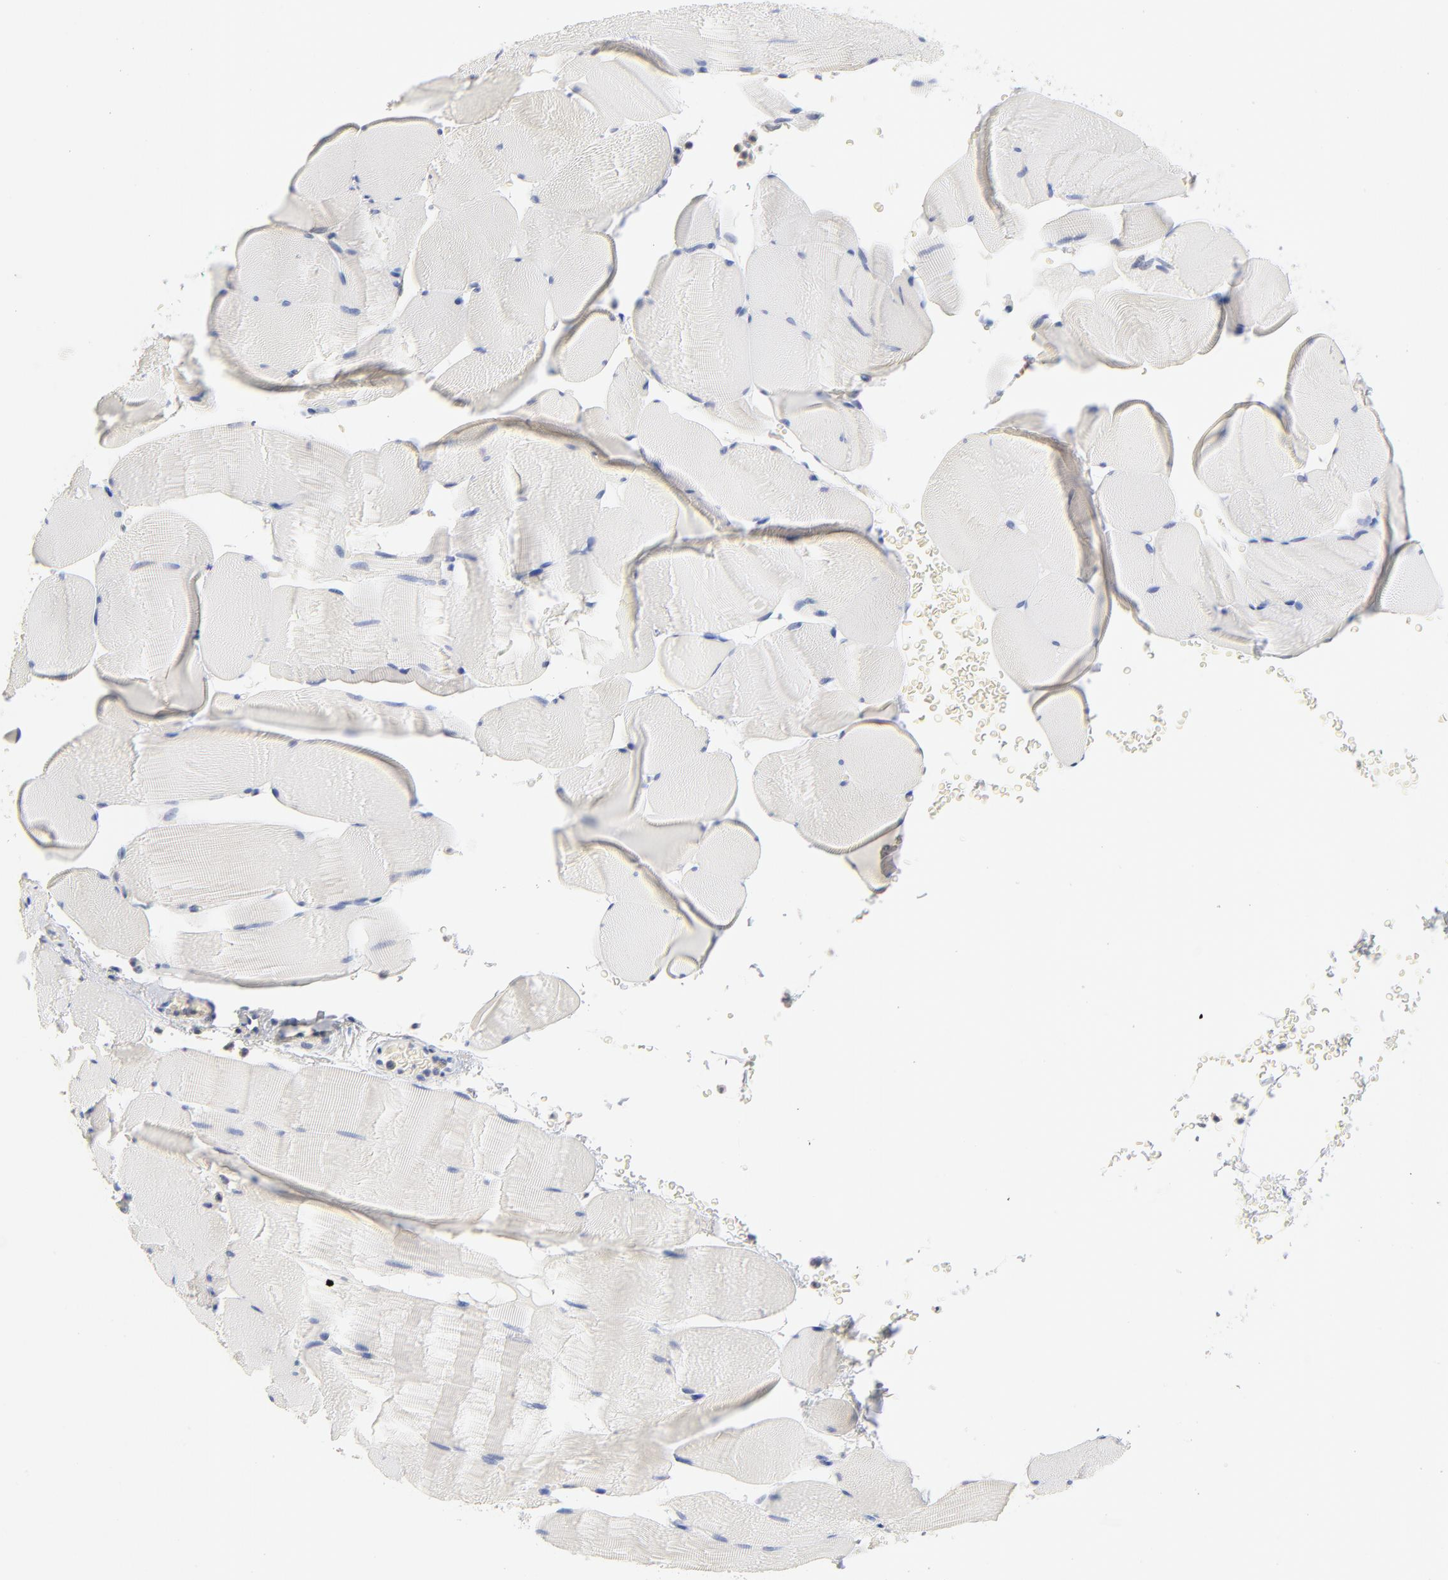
{"staining": {"intensity": "negative", "quantity": "none", "location": "none"}, "tissue": "skeletal muscle", "cell_type": "Myocytes", "image_type": "normal", "snomed": [{"axis": "morphology", "description": "Normal tissue, NOS"}, {"axis": "topography", "description": "Skeletal muscle"}], "caption": "This is an immunohistochemistry (IHC) photomicrograph of normal human skeletal muscle. There is no expression in myocytes.", "gene": "CAB39L", "patient": {"sex": "male", "age": 62}}